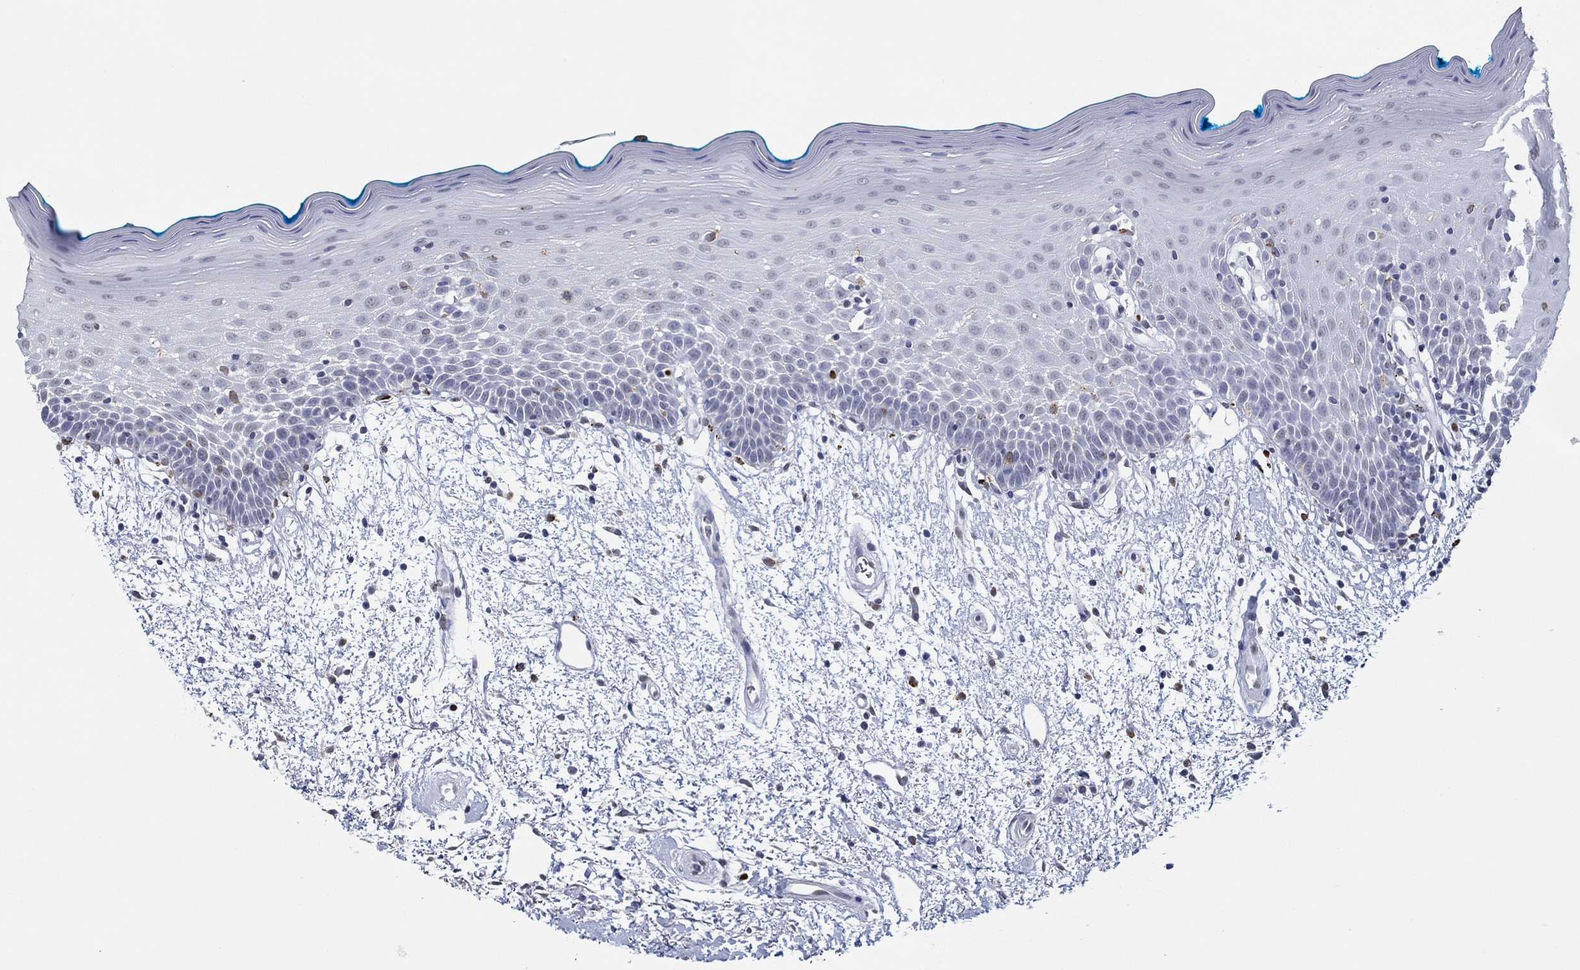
{"staining": {"intensity": "negative", "quantity": "none", "location": "none"}, "tissue": "oral mucosa", "cell_type": "Squamous epithelial cells", "image_type": "normal", "snomed": [{"axis": "morphology", "description": "Normal tissue, NOS"}, {"axis": "morphology", "description": "Squamous cell carcinoma, NOS"}, {"axis": "topography", "description": "Oral tissue"}, {"axis": "topography", "description": "Head-Neck"}], "caption": "DAB immunohistochemical staining of benign human oral mucosa demonstrates no significant expression in squamous epithelial cells.", "gene": "GATA2", "patient": {"sex": "female", "age": 75}}